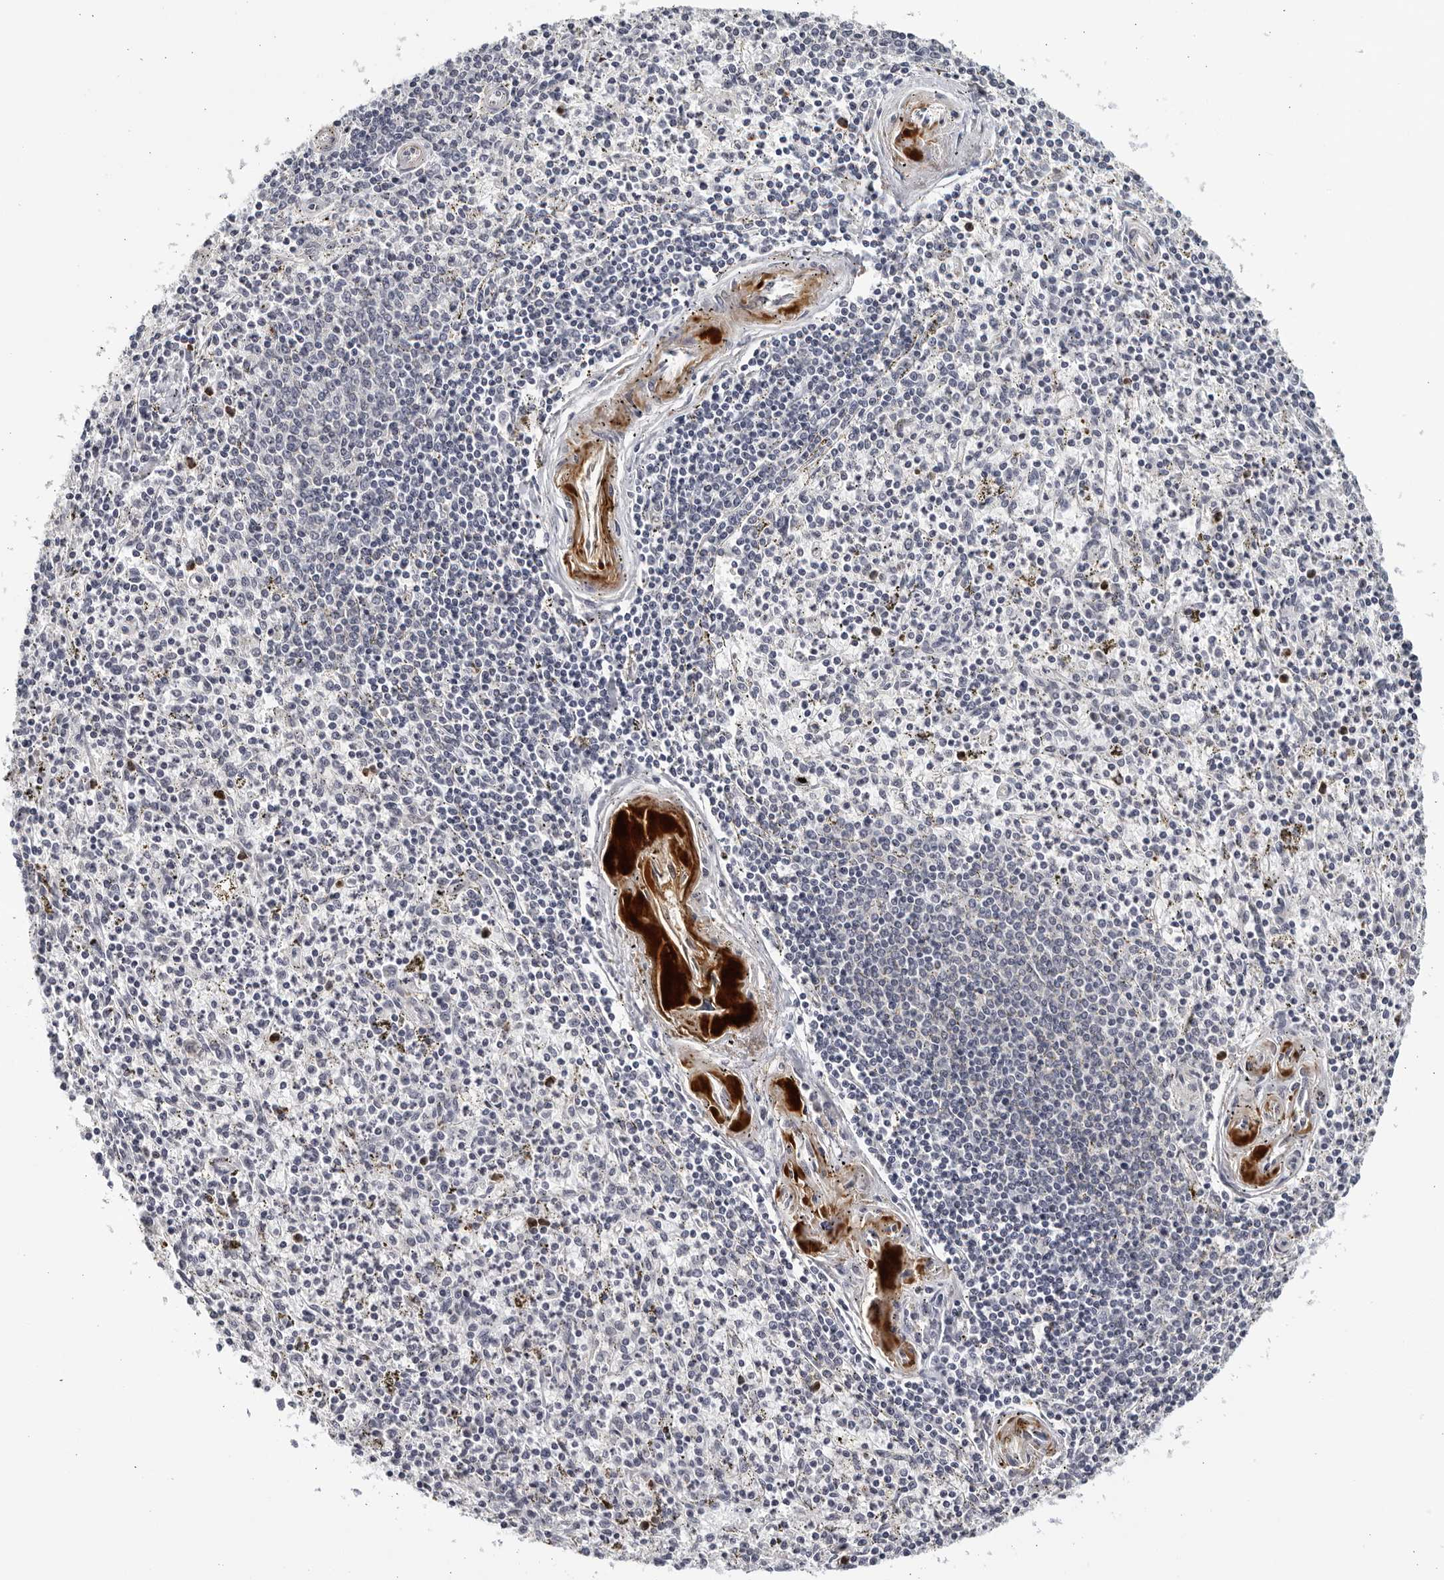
{"staining": {"intensity": "negative", "quantity": "none", "location": "none"}, "tissue": "spleen", "cell_type": "Cells in red pulp", "image_type": "normal", "snomed": [{"axis": "morphology", "description": "Normal tissue, NOS"}, {"axis": "topography", "description": "Spleen"}], "caption": "This is an immunohistochemistry photomicrograph of unremarkable spleen. There is no expression in cells in red pulp.", "gene": "STRADB", "patient": {"sex": "male", "age": 72}}